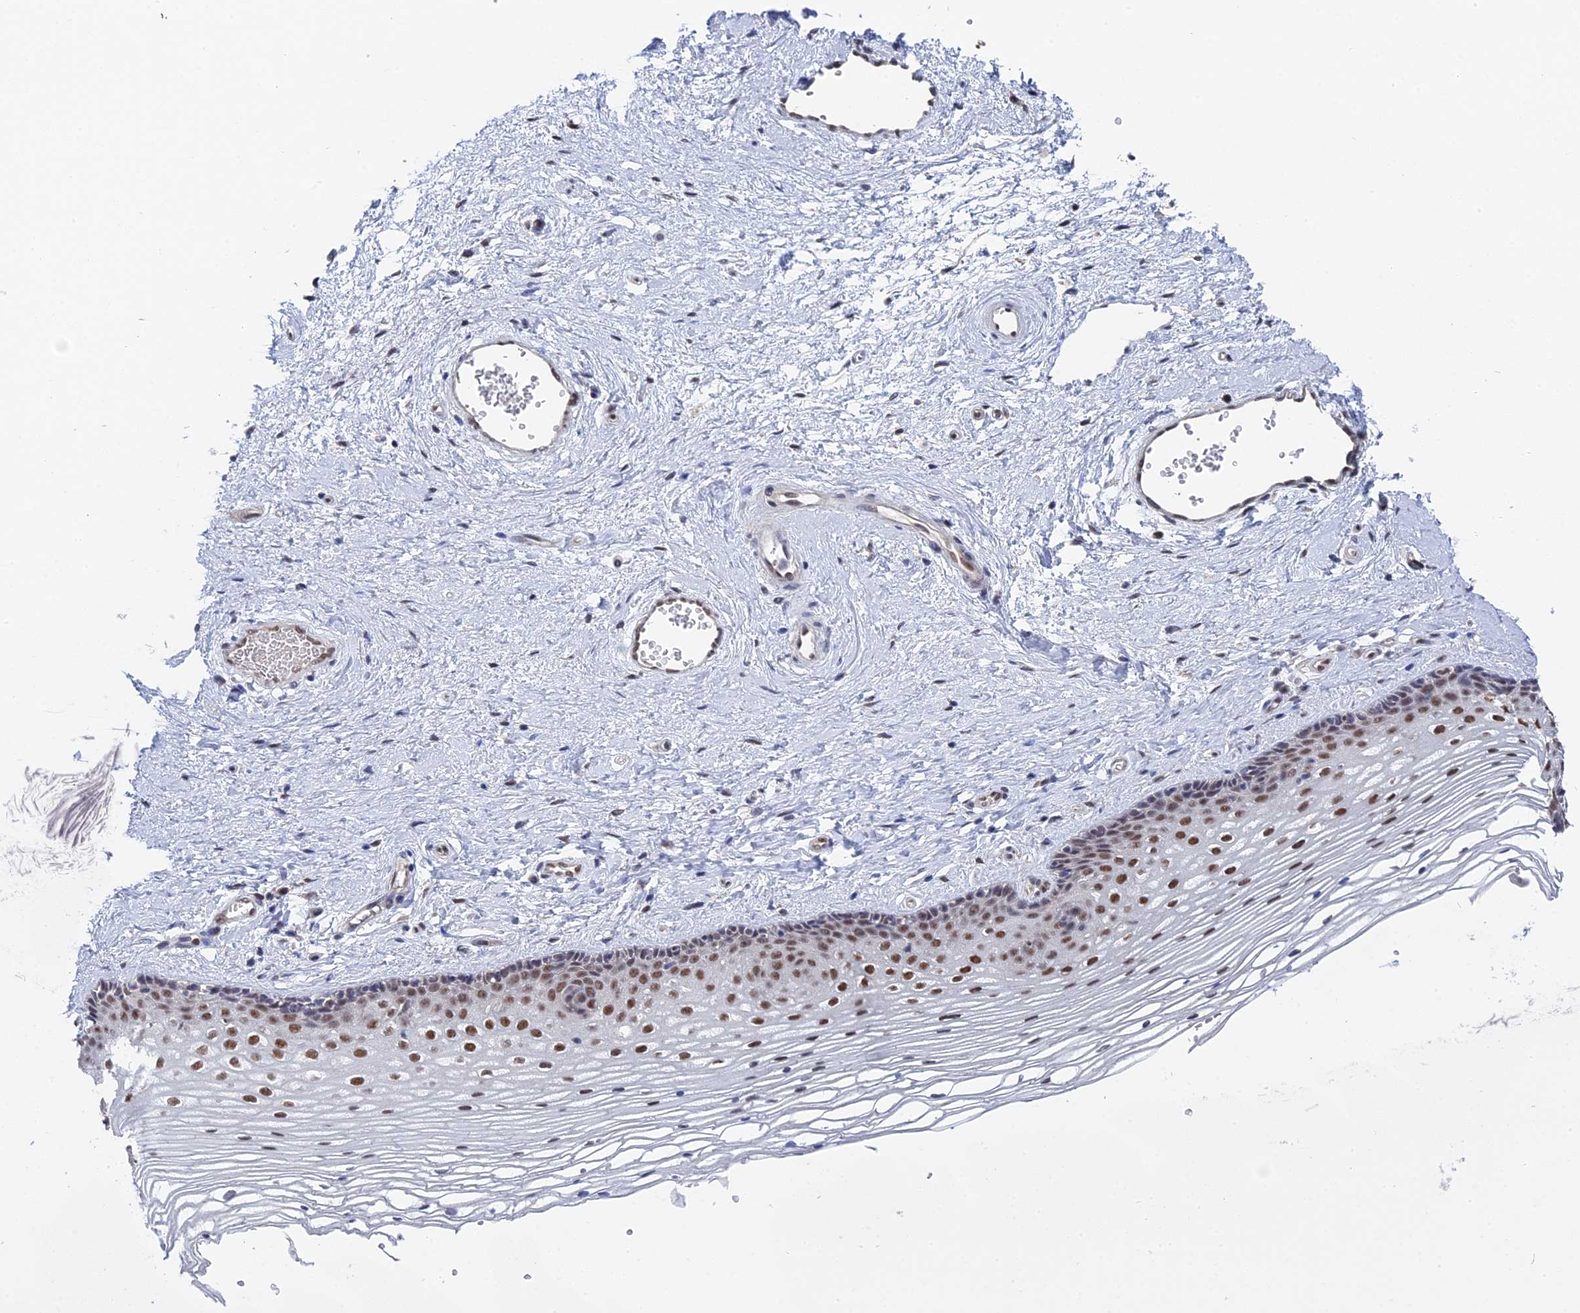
{"staining": {"intensity": "moderate", "quantity": "25%-75%", "location": "nuclear"}, "tissue": "vagina", "cell_type": "Squamous epithelial cells", "image_type": "normal", "snomed": [{"axis": "morphology", "description": "Normal tissue, NOS"}, {"axis": "topography", "description": "Vagina"}], "caption": "Immunohistochemistry (IHC) photomicrograph of unremarkable vagina: human vagina stained using immunohistochemistry displays medium levels of moderate protein expression localized specifically in the nuclear of squamous epithelial cells, appearing as a nuclear brown color.", "gene": "TSSC4", "patient": {"sex": "female", "age": 46}}